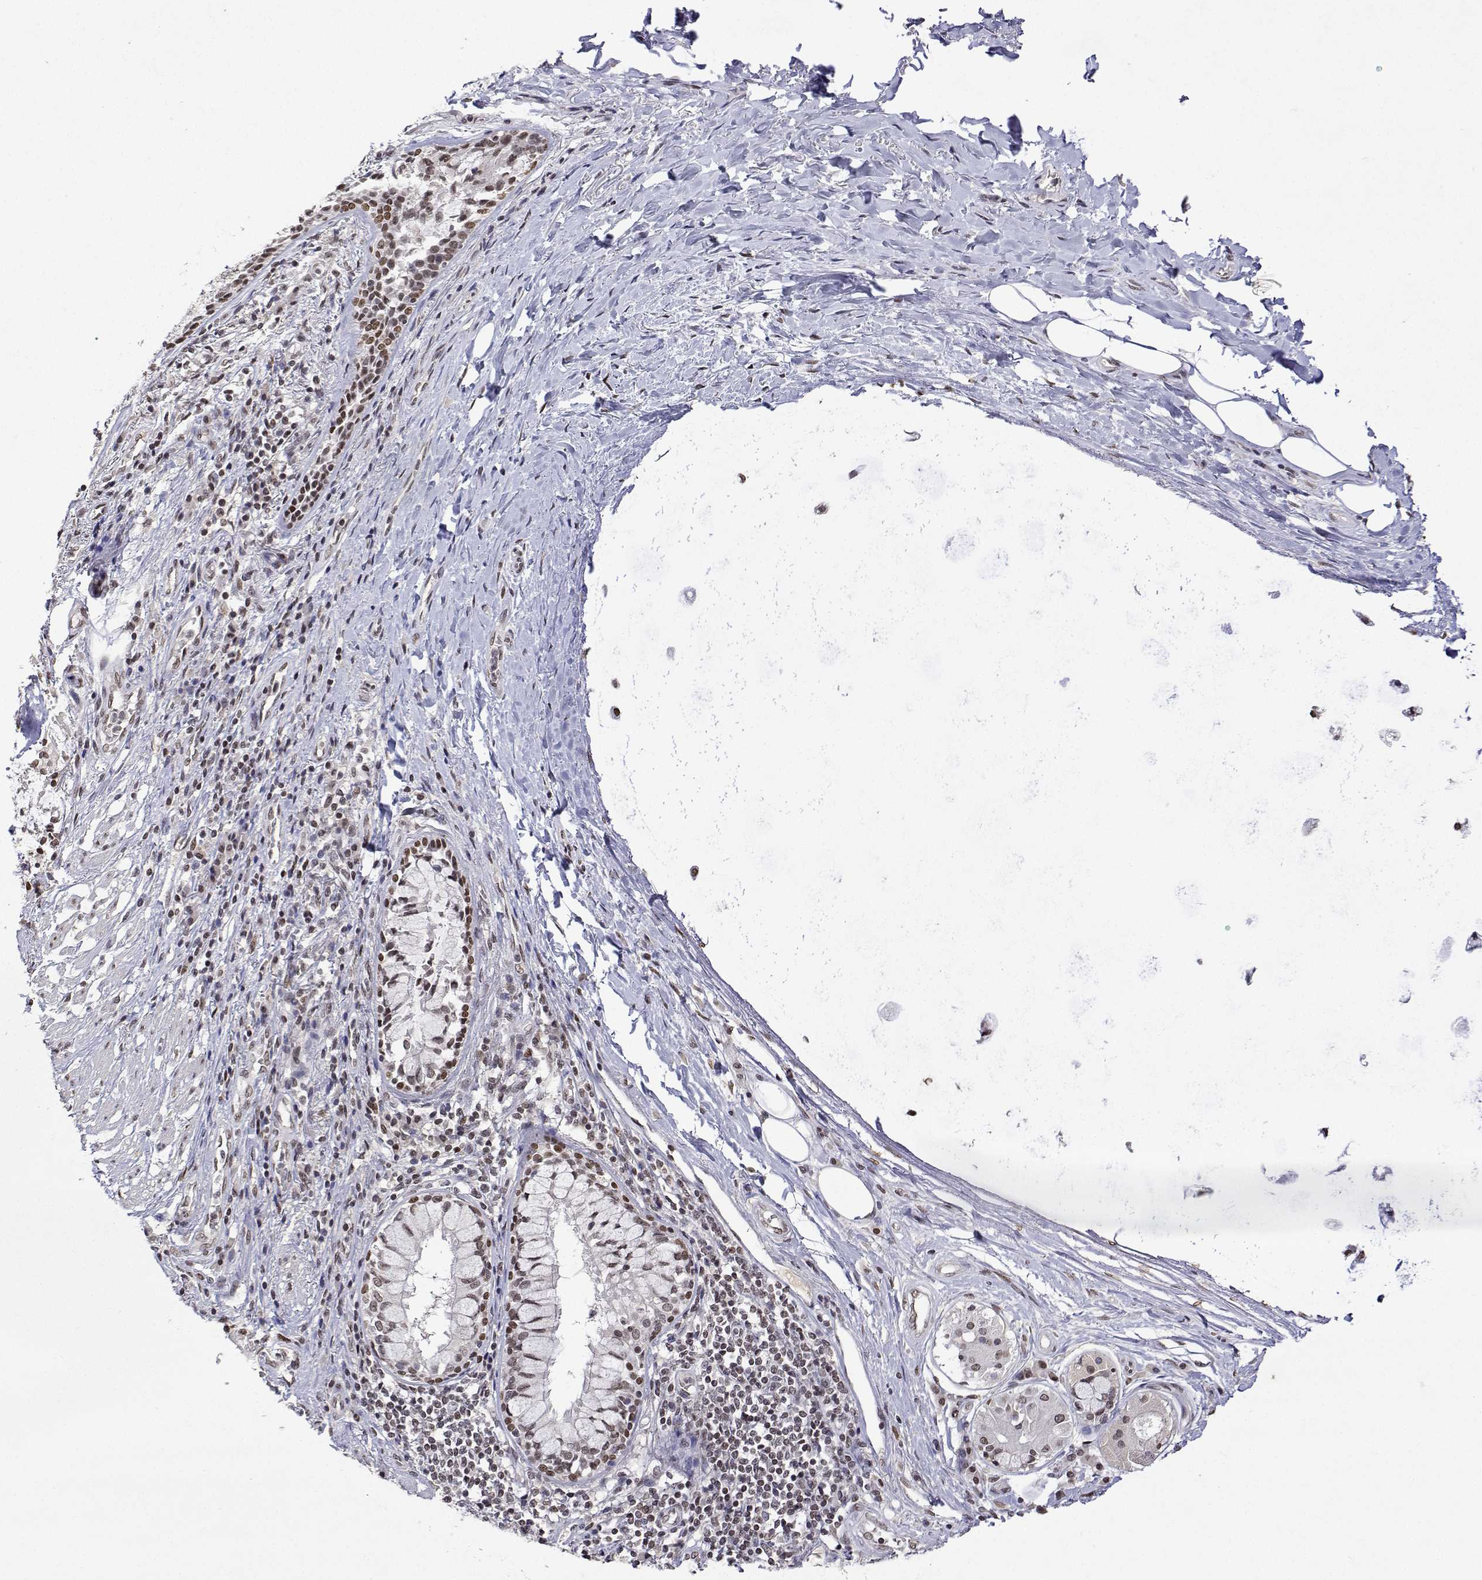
{"staining": {"intensity": "negative", "quantity": "none", "location": "none"}, "tissue": "adipose tissue", "cell_type": "Adipocytes", "image_type": "normal", "snomed": [{"axis": "morphology", "description": "Normal tissue, NOS"}, {"axis": "topography", "description": "Cartilage tissue"}, {"axis": "topography", "description": "Bronchus"}], "caption": "Micrograph shows no significant protein positivity in adipocytes of unremarkable adipose tissue. (Stains: DAB IHC with hematoxylin counter stain, Microscopy: brightfield microscopy at high magnification).", "gene": "XPC", "patient": {"sex": "male", "age": 64}}